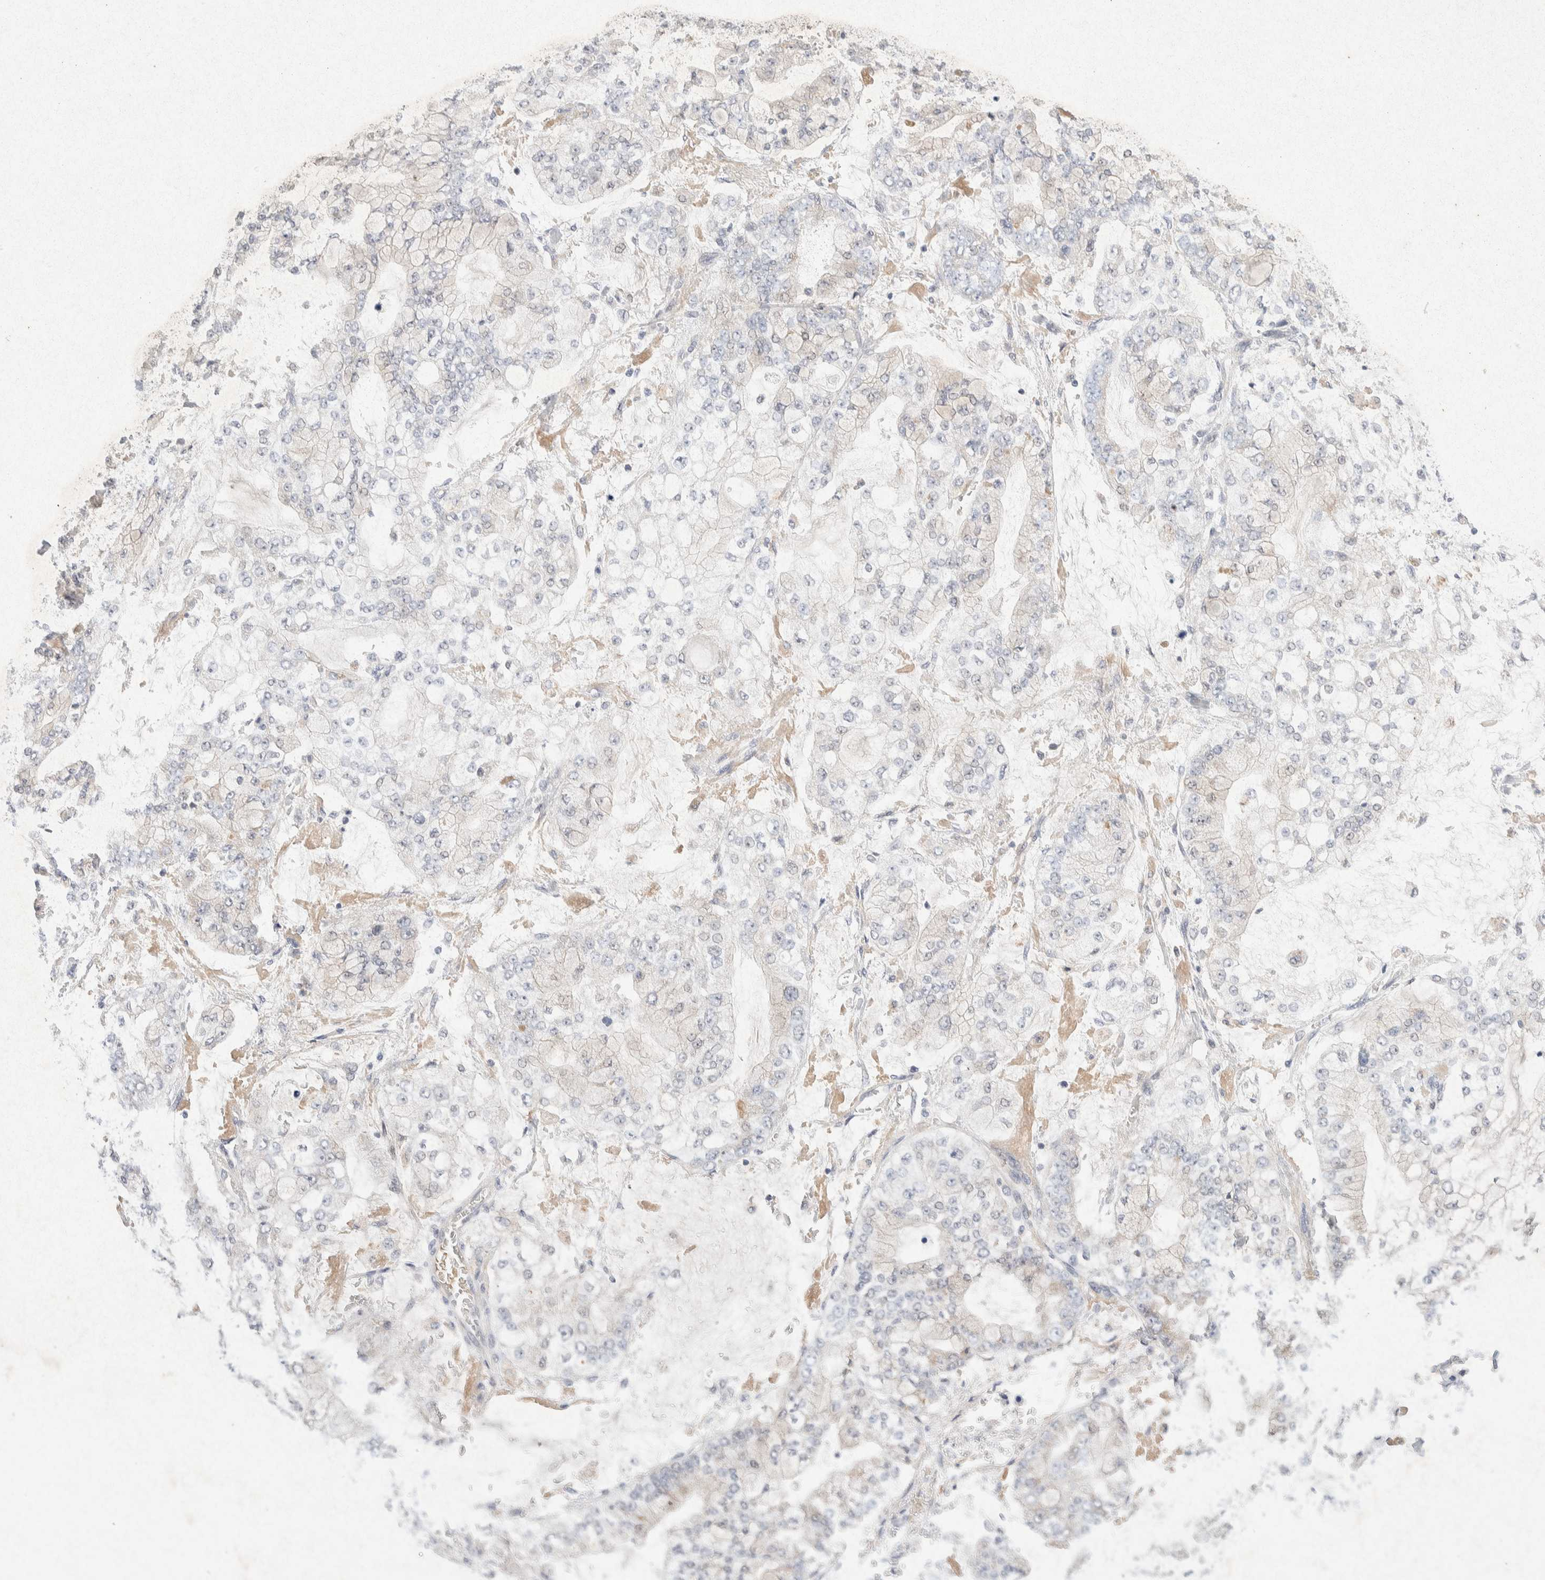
{"staining": {"intensity": "negative", "quantity": "none", "location": "none"}, "tissue": "stomach cancer", "cell_type": "Tumor cells", "image_type": "cancer", "snomed": [{"axis": "morphology", "description": "Adenocarcinoma, NOS"}, {"axis": "topography", "description": "Stomach"}], "caption": "Immunohistochemistry micrograph of human stomach cancer (adenocarcinoma) stained for a protein (brown), which displays no expression in tumor cells.", "gene": "GNAI1", "patient": {"sex": "male", "age": 76}}